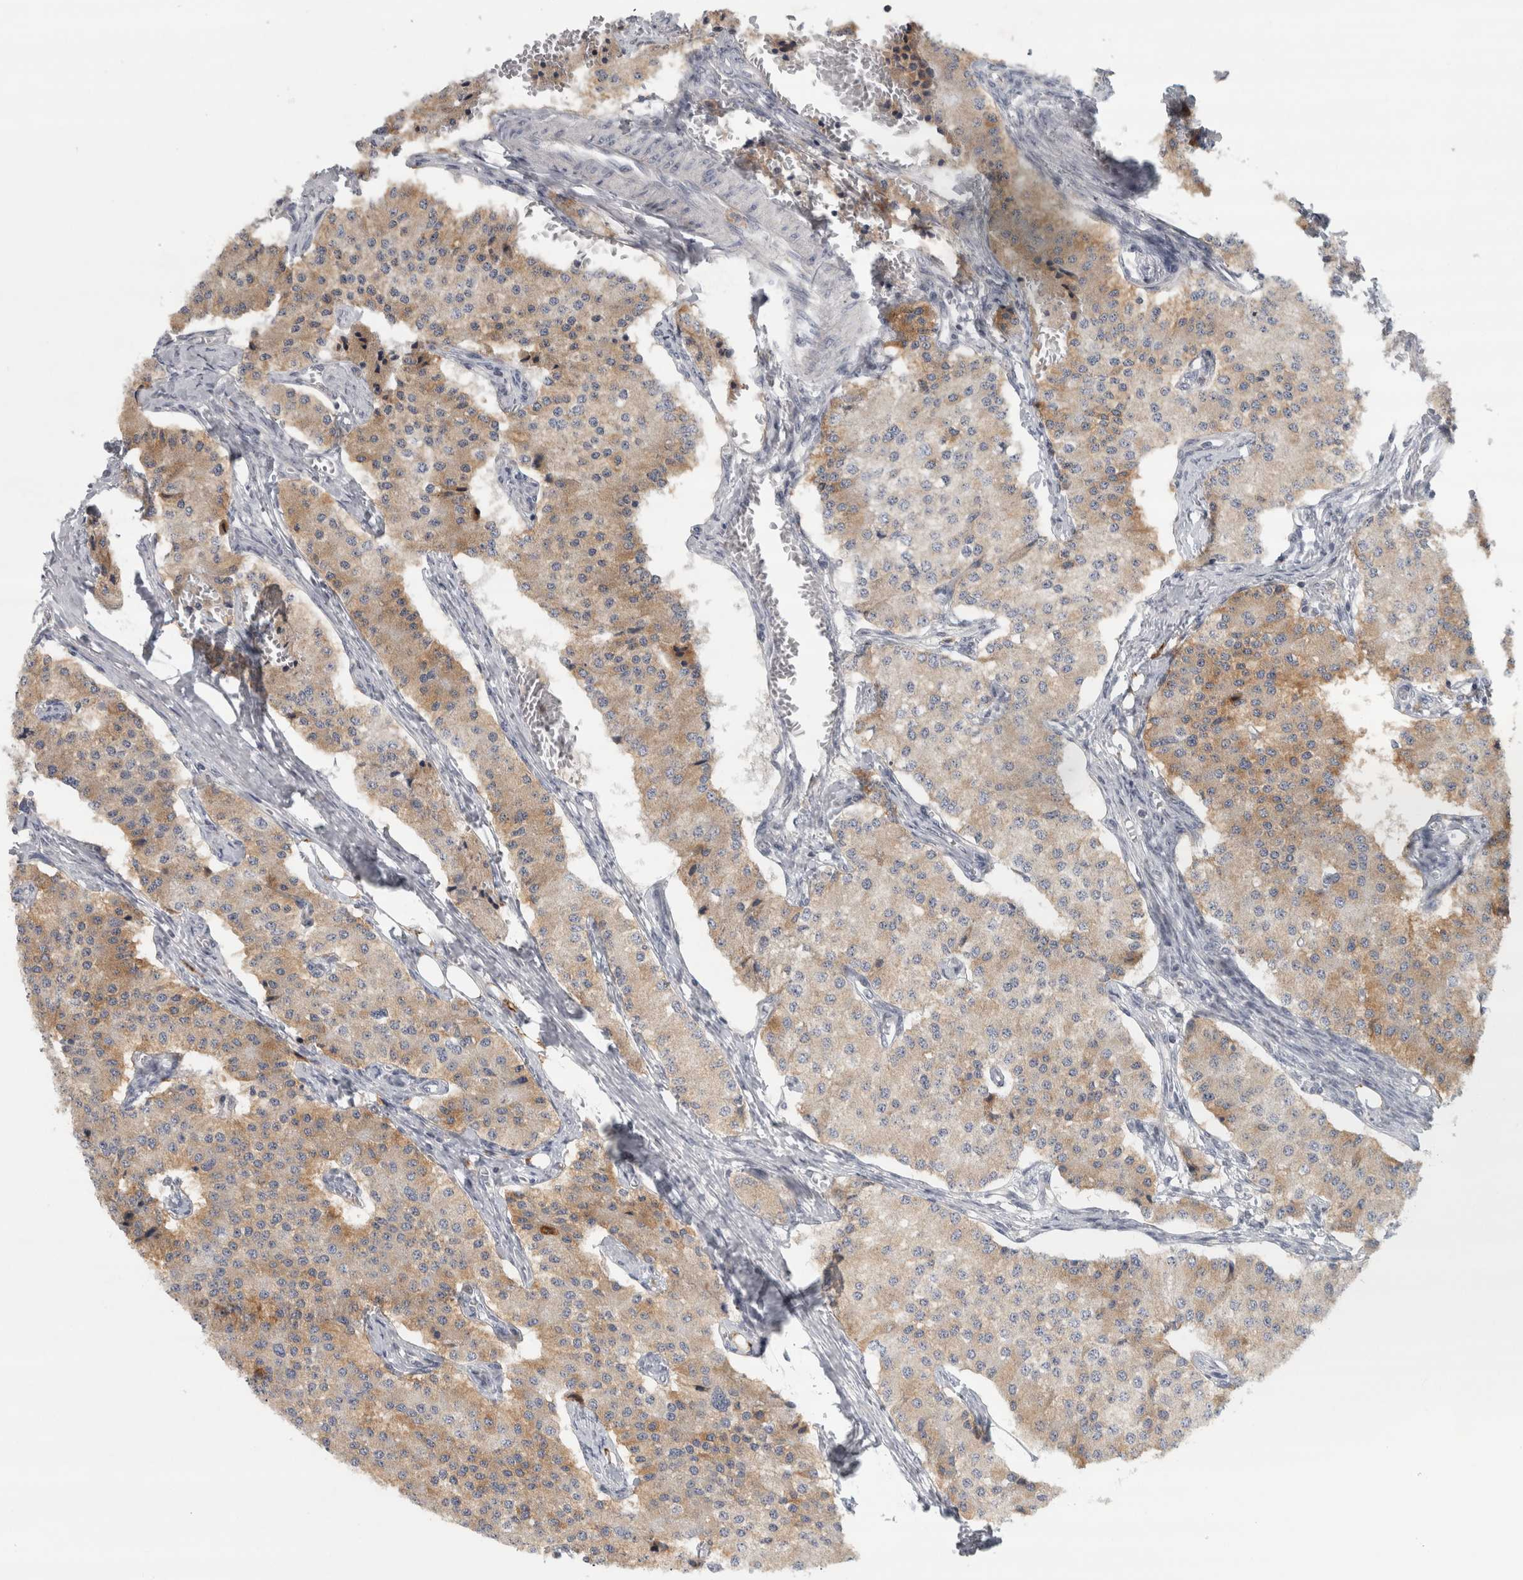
{"staining": {"intensity": "weak", "quantity": ">75%", "location": "cytoplasmic/membranous"}, "tissue": "carcinoid", "cell_type": "Tumor cells", "image_type": "cancer", "snomed": [{"axis": "morphology", "description": "Carcinoid, malignant, NOS"}, {"axis": "topography", "description": "Colon"}], "caption": "This is an image of immunohistochemistry (IHC) staining of carcinoid, which shows weak expression in the cytoplasmic/membranous of tumor cells.", "gene": "PTPRN2", "patient": {"sex": "female", "age": 52}}